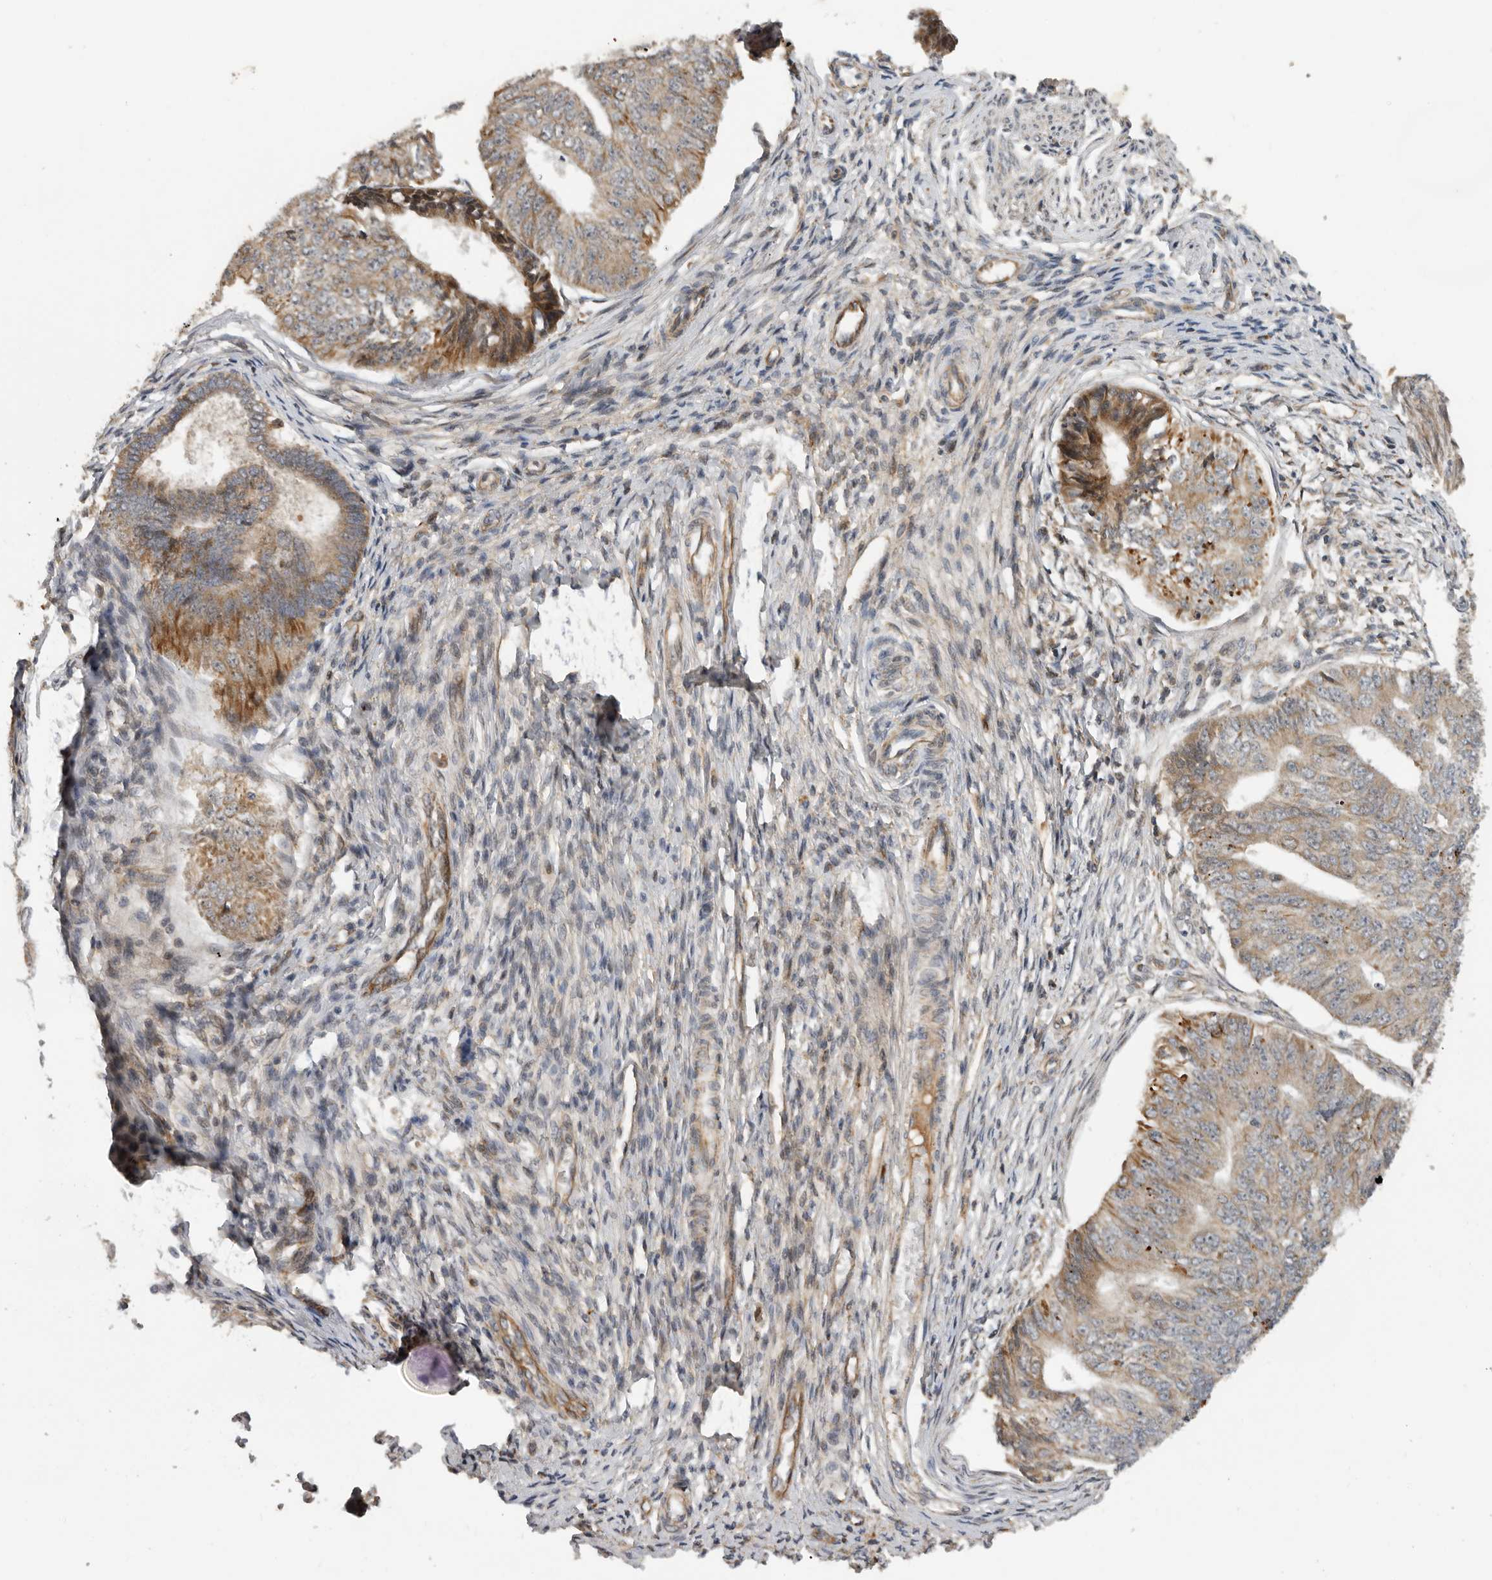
{"staining": {"intensity": "moderate", "quantity": ">75%", "location": "cytoplasmic/membranous"}, "tissue": "endometrial cancer", "cell_type": "Tumor cells", "image_type": "cancer", "snomed": [{"axis": "morphology", "description": "Adenocarcinoma, NOS"}, {"axis": "topography", "description": "Endometrium"}], "caption": "Moderate cytoplasmic/membranous protein positivity is identified in approximately >75% of tumor cells in endometrial adenocarcinoma.", "gene": "RNF157", "patient": {"sex": "female", "age": 32}}